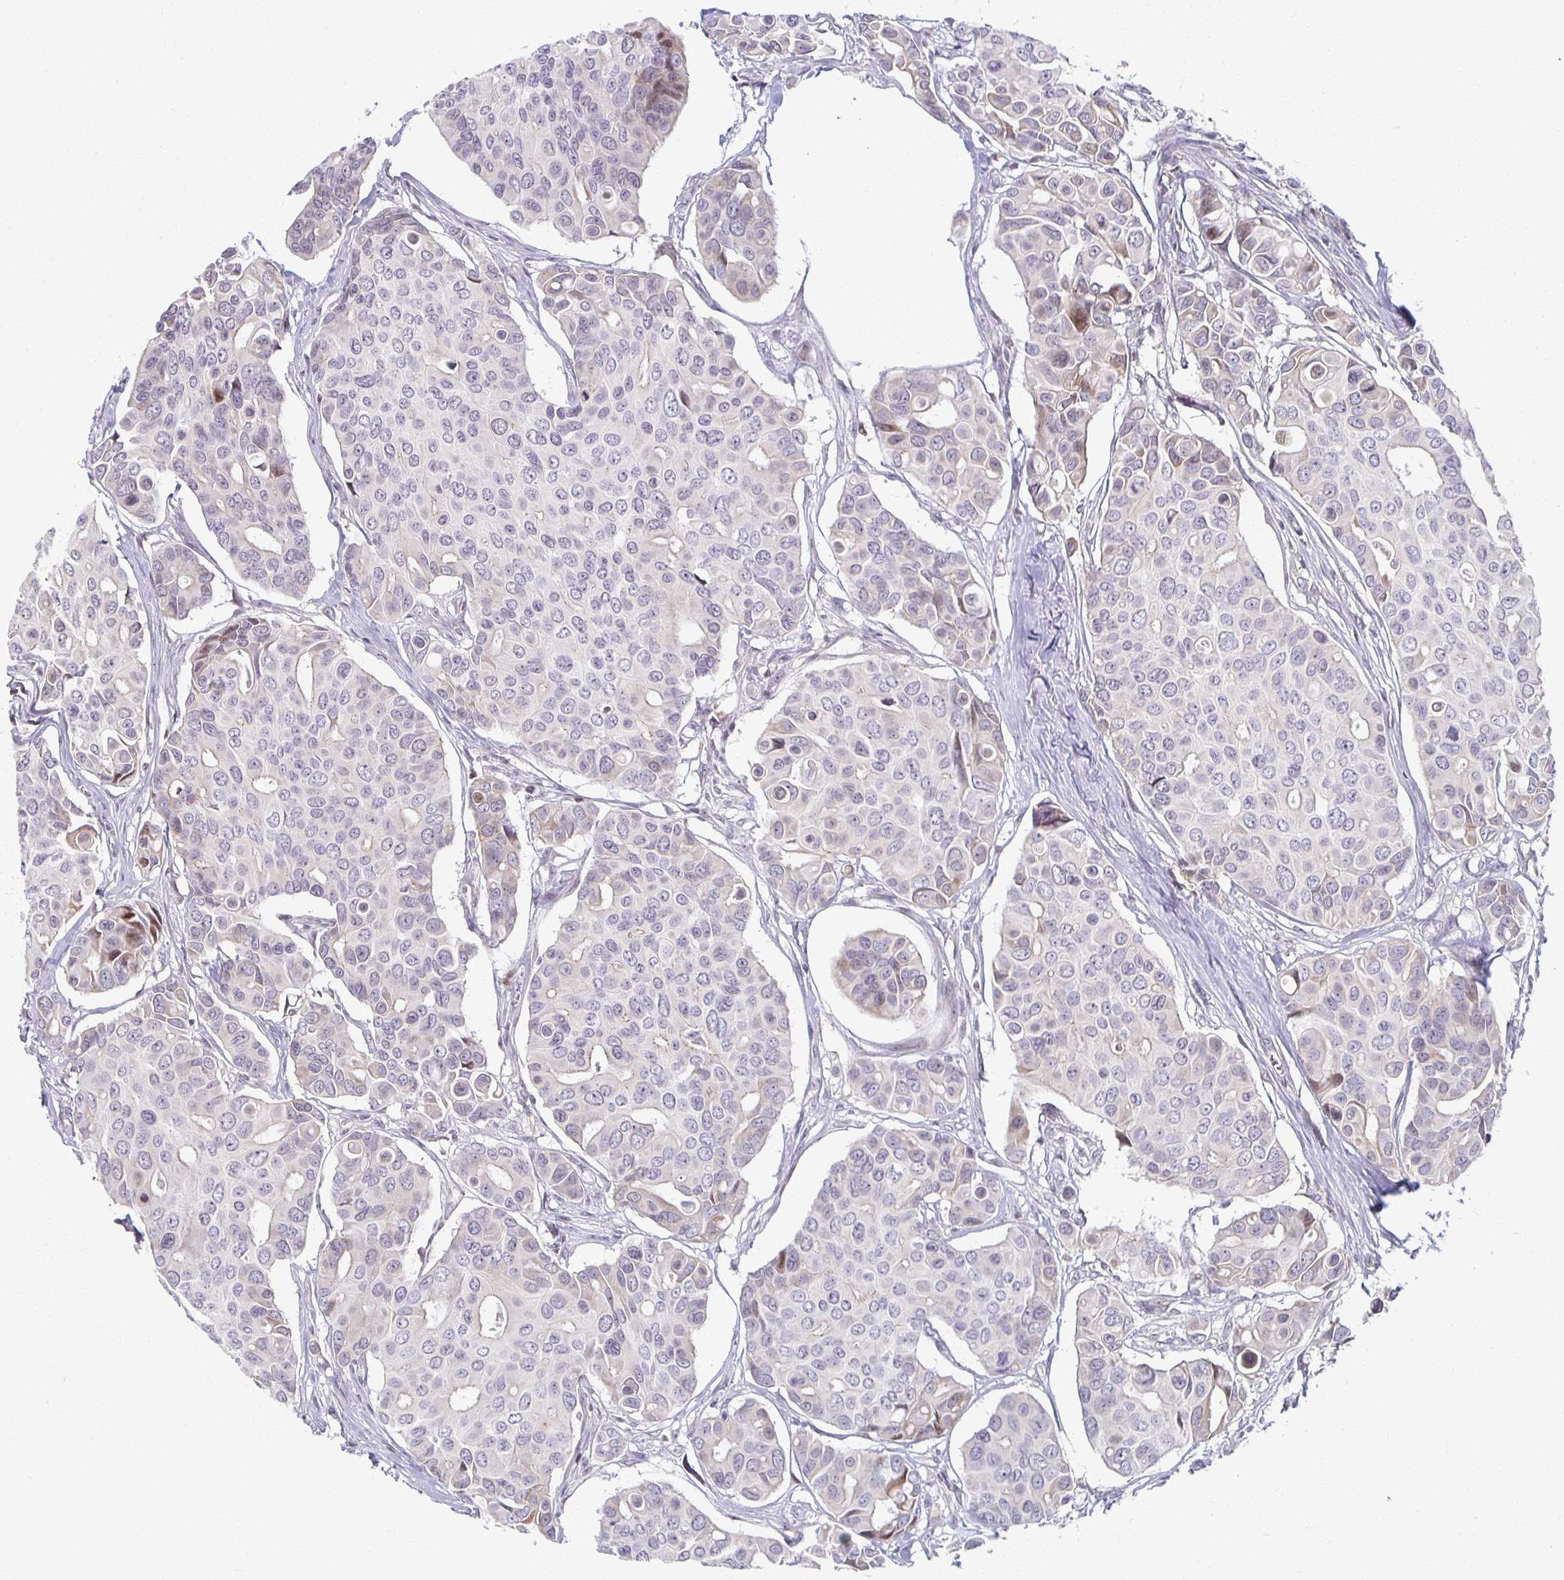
{"staining": {"intensity": "negative", "quantity": "none", "location": "none"}, "tissue": "breast cancer", "cell_type": "Tumor cells", "image_type": "cancer", "snomed": [{"axis": "morphology", "description": "Normal tissue, NOS"}, {"axis": "morphology", "description": "Duct carcinoma"}, {"axis": "topography", "description": "Skin"}, {"axis": "topography", "description": "Breast"}], "caption": "Immunohistochemistry of invasive ductal carcinoma (breast) reveals no positivity in tumor cells. (DAB (3,3'-diaminobenzidine) IHC visualized using brightfield microscopy, high magnification).", "gene": "HCFC1R1", "patient": {"sex": "female", "age": 54}}